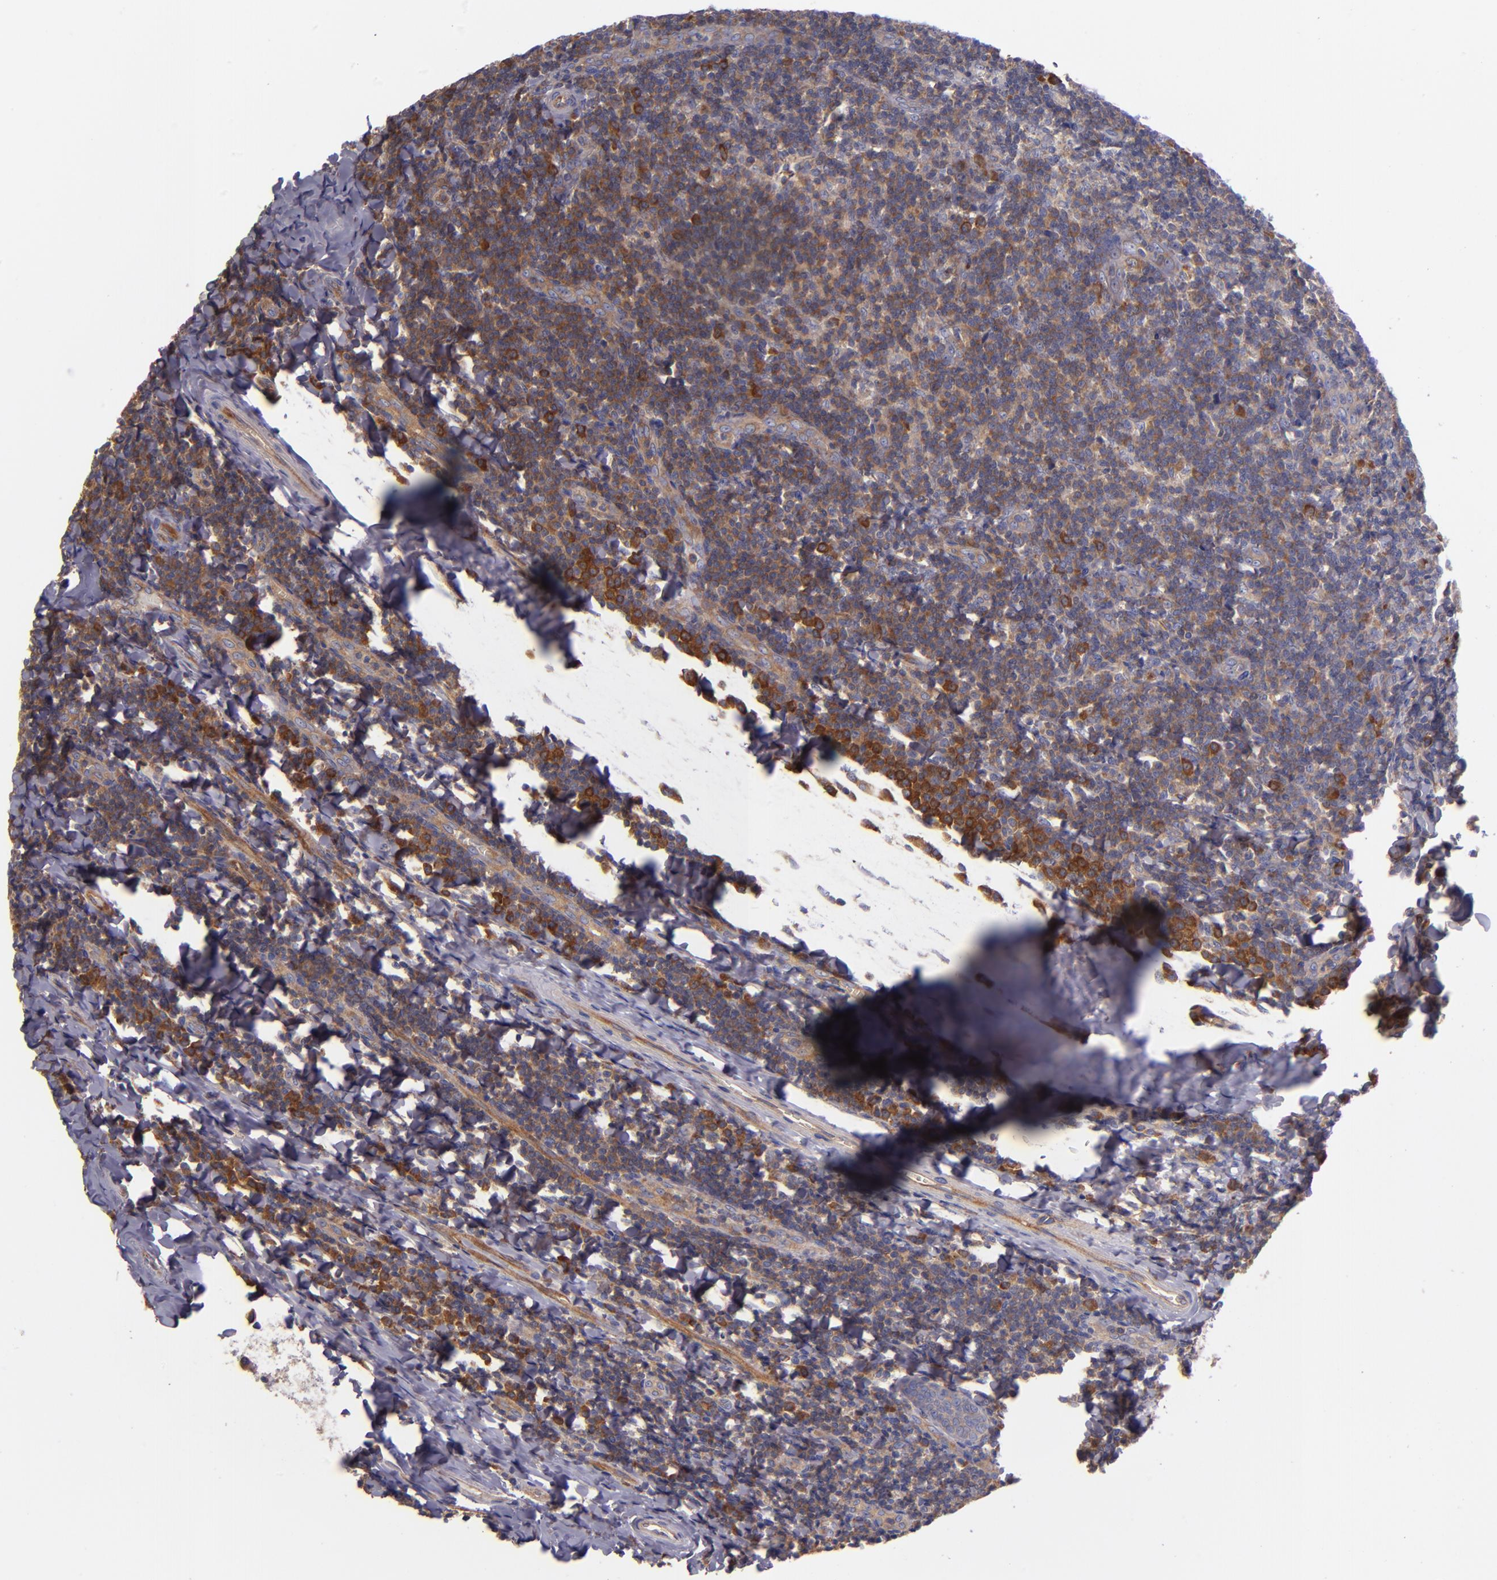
{"staining": {"intensity": "moderate", "quantity": "25%-75%", "location": "cytoplasmic/membranous"}, "tissue": "tonsil", "cell_type": "Germinal center cells", "image_type": "normal", "snomed": [{"axis": "morphology", "description": "Normal tissue, NOS"}, {"axis": "topography", "description": "Tonsil"}], "caption": "Unremarkable tonsil demonstrates moderate cytoplasmic/membranous positivity in about 25%-75% of germinal center cells, visualized by immunohistochemistry.", "gene": "CARS1", "patient": {"sex": "male", "age": 31}}